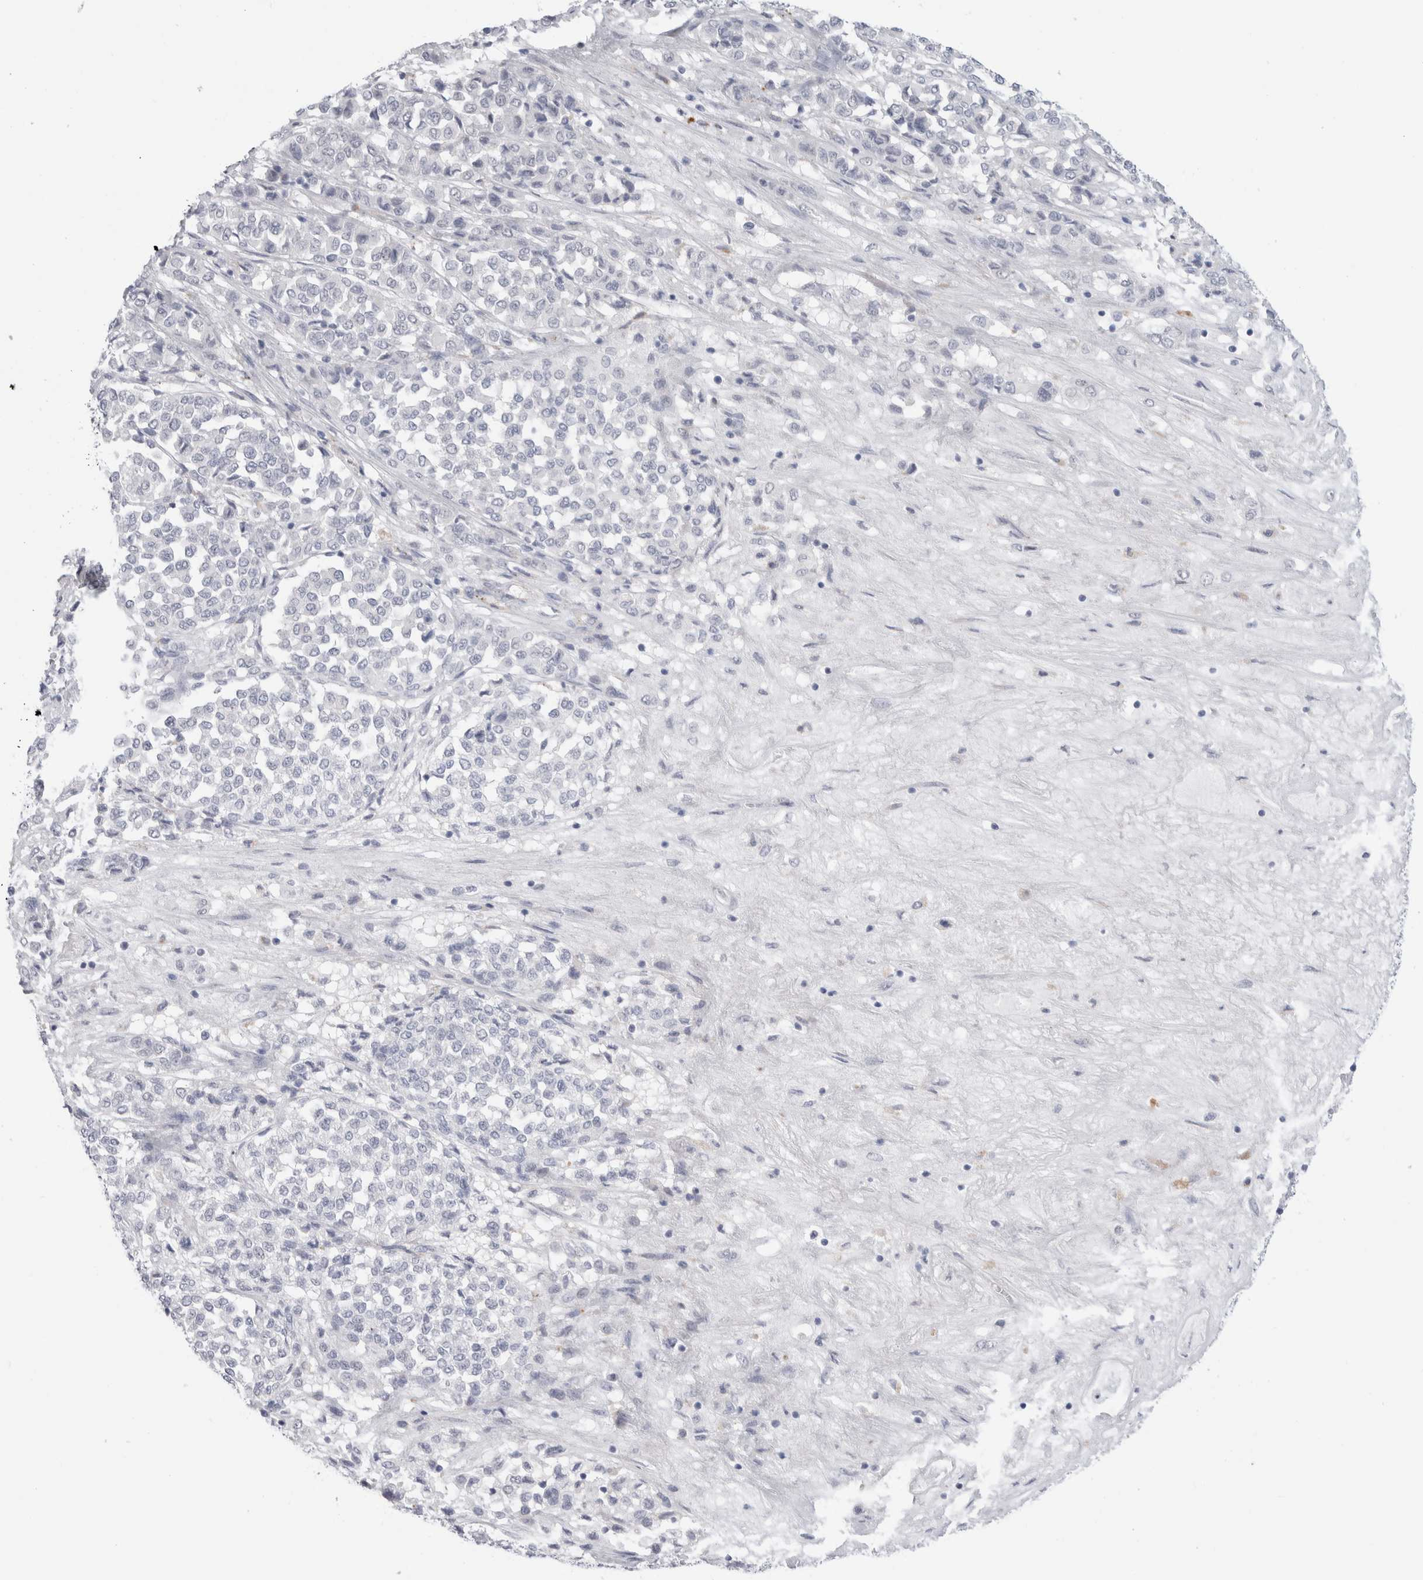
{"staining": {"intensity": "negative", "quantity": "none", "location": "none"}, "tissue": "melanoma", "cell_type": "Tumor cells", "image_type": "cancer", "snomed": [{"axis": "morphology", "description": "Malignant melanoma, Metastatic site"}, {"axis": "topography", "description": "Pancreas"}], "caption": "Tumor cells are negative for brown protein staining in malignant melanoma (metastatic site).", "gene": "ANKMY1", "patient": {"sex": "female", "age": 30}}